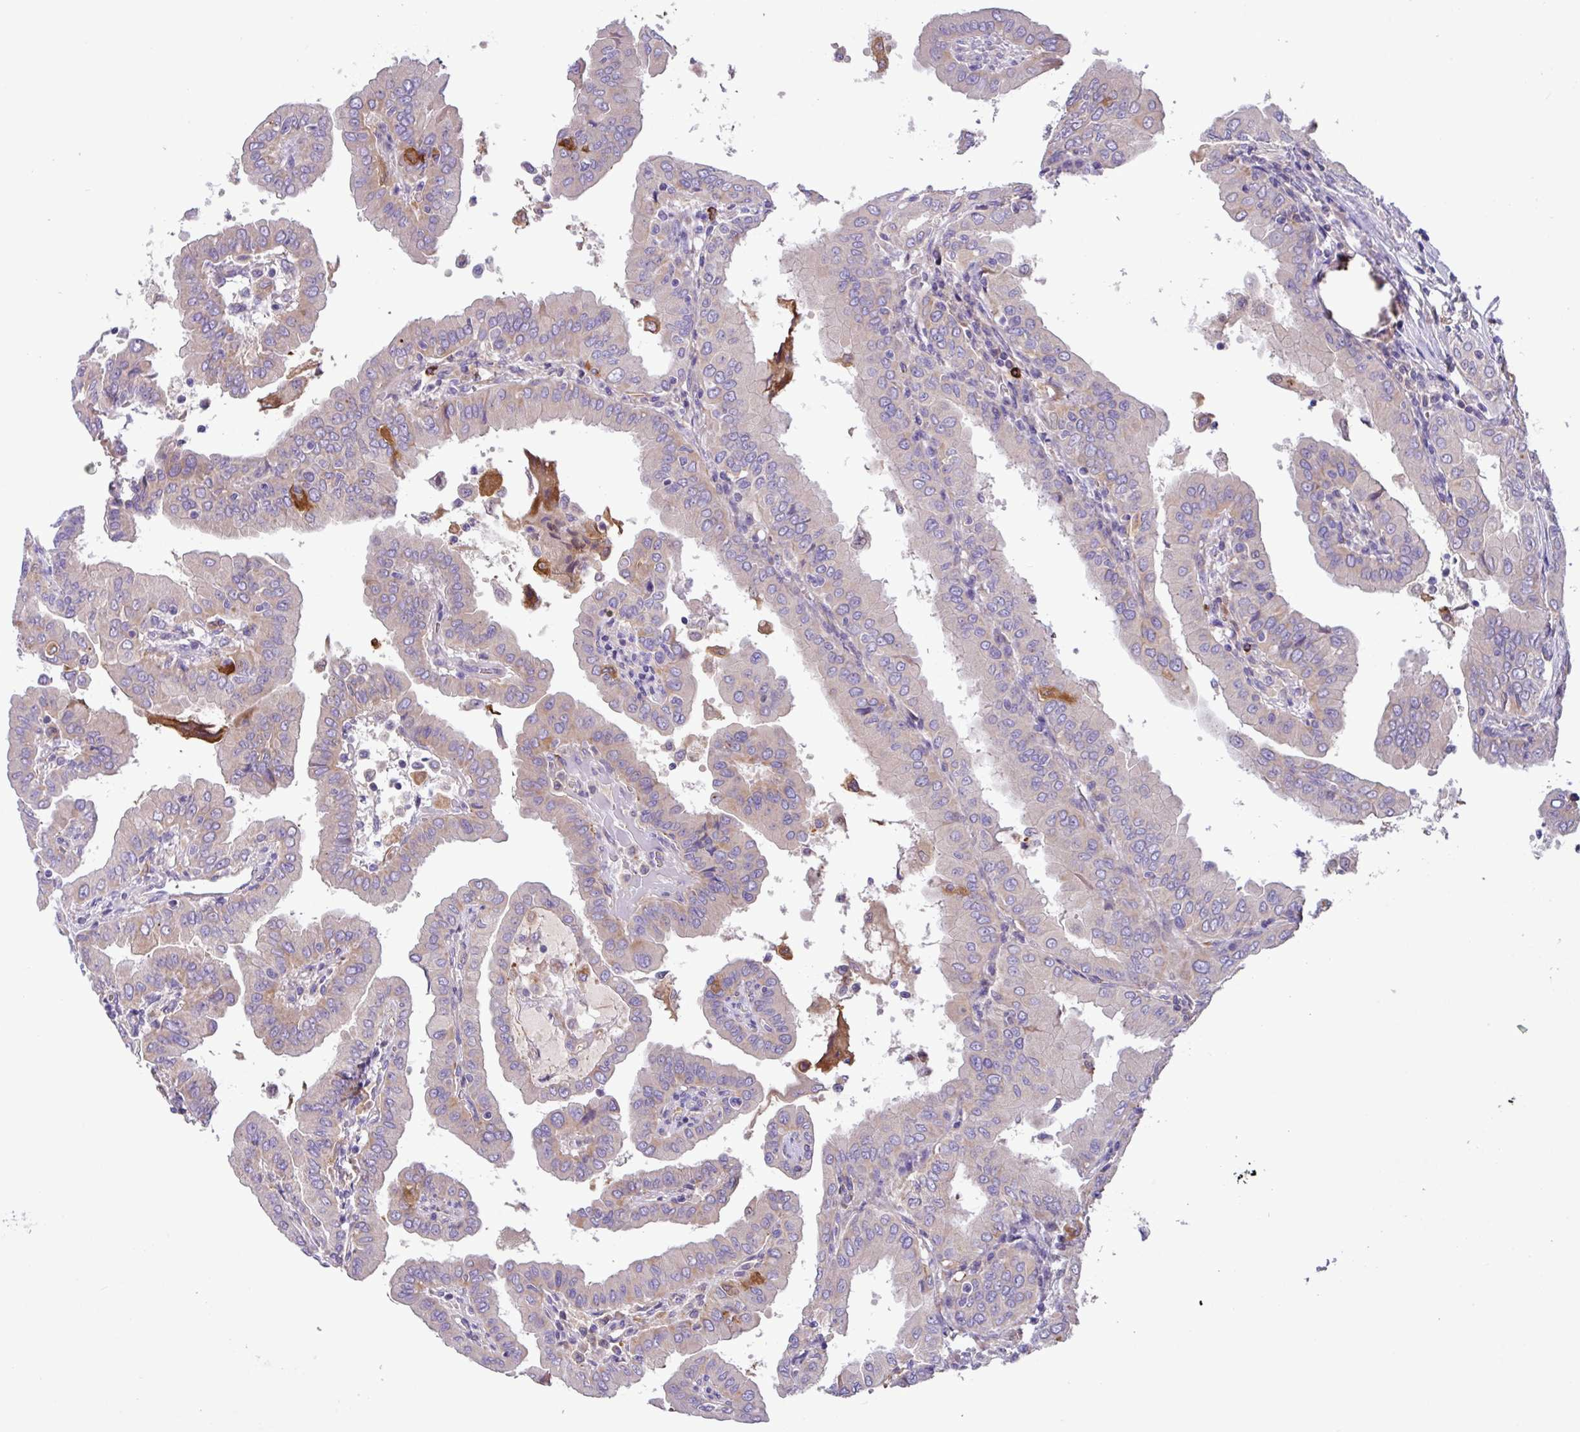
{"staining": {"intensity": "weak", "quantity": "<25%", "location": "cytoplasmic/membranous"}, "tissue": "thyroid cancer", "cell_type": "Tumor cells", "image_type": "cancer", "snomed": [{"axis": "morphology", "description": "Papillary adenocarcinoma, NOS"}, {"axis": "topography", "description": "Thyroid gland"}], "caption": "Immunohistochemical staining of human thyroid cancer shows no significant expression in tumor cells.", "gene": "MRM2", "patient": {"sex": "male", "age": 33}}